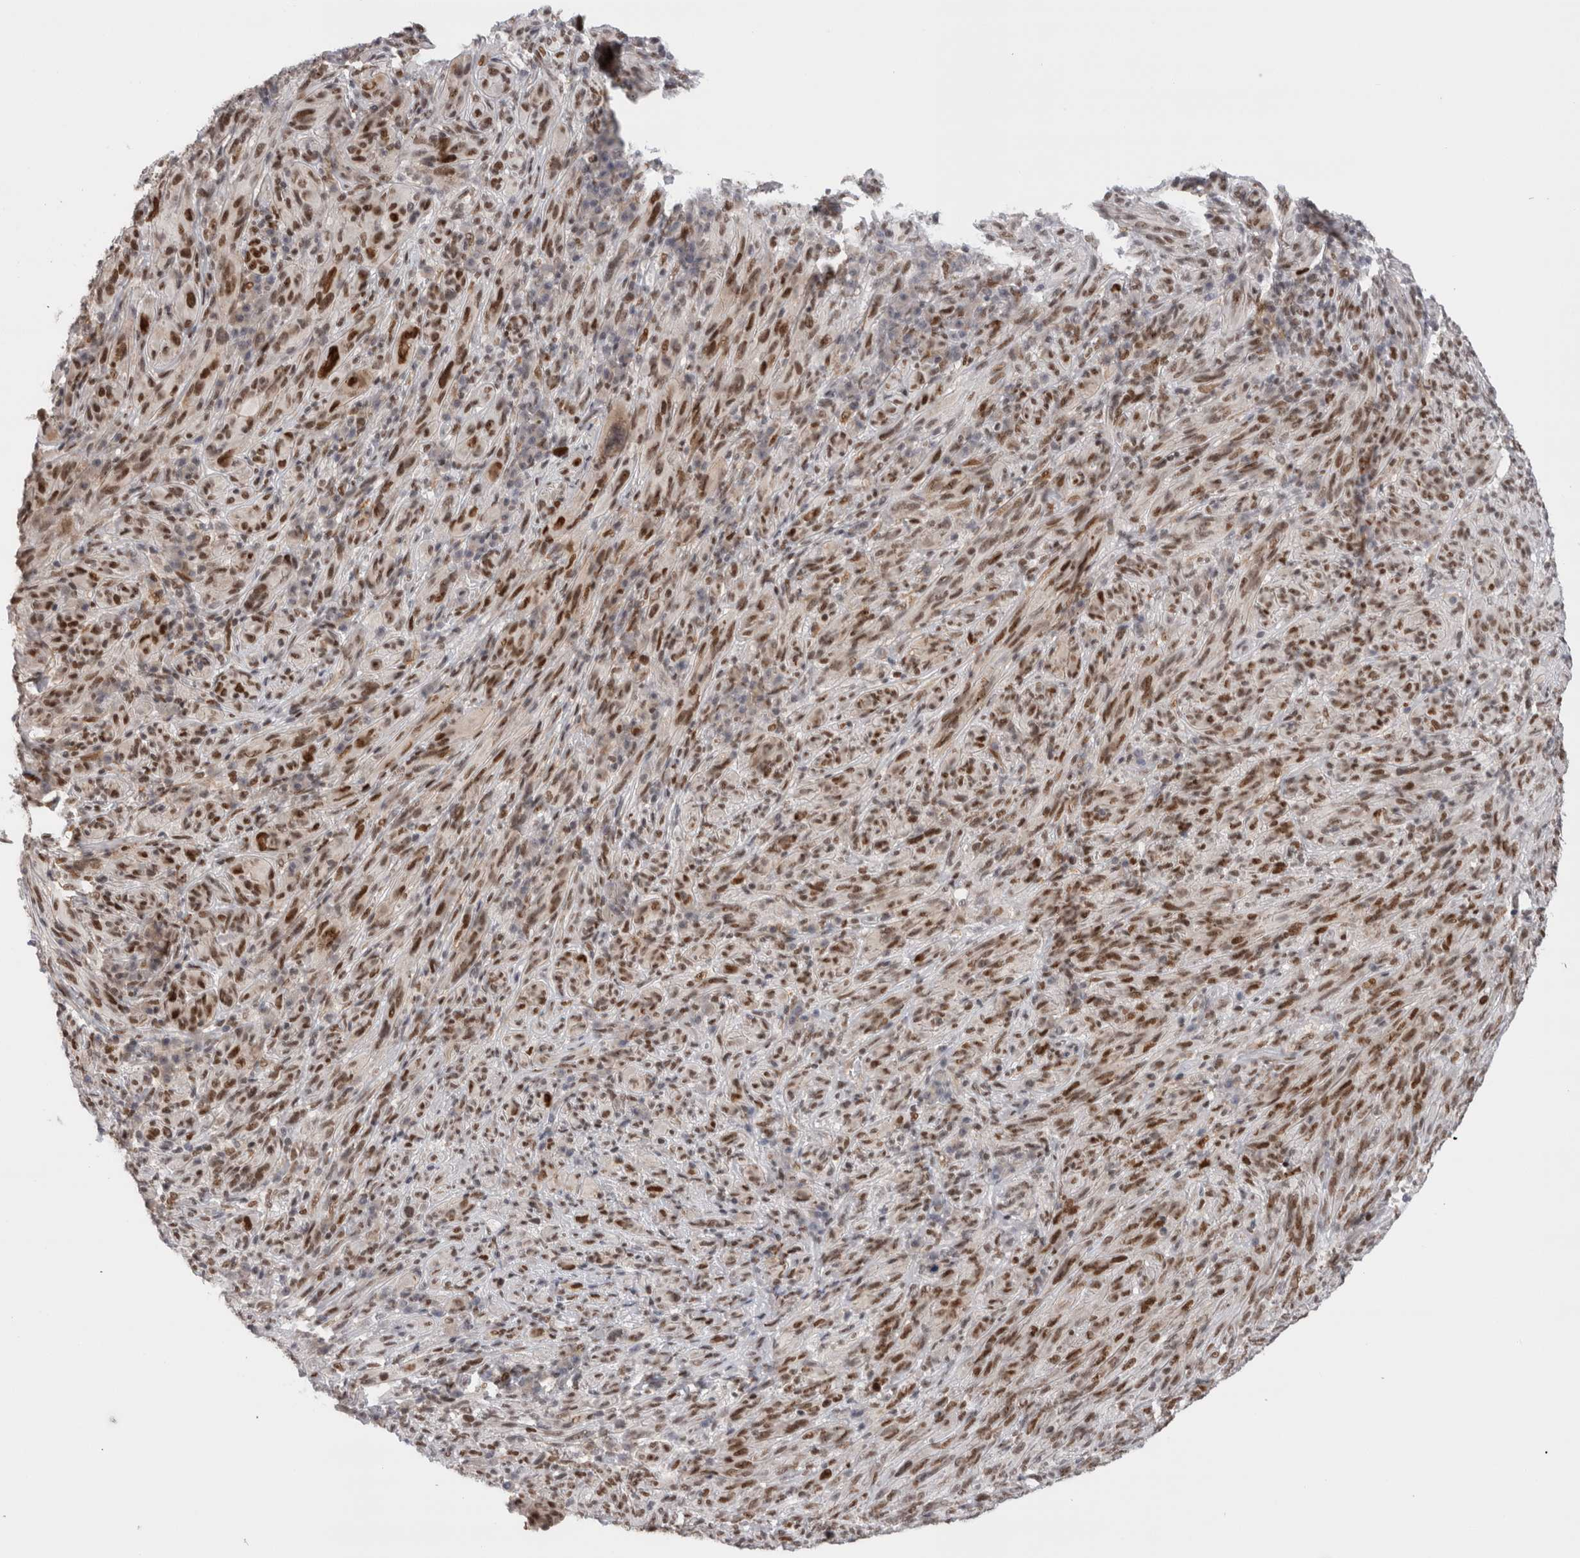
{"staining": {"intensity": "moderate", "quantity": ">75%", "location": "nuclear"}, "tissue": "melanoma", "cell_type": "Tumor cells", "image_type": "cancer", "snomed": [{"axis": "morphology", "description": "Malignant melanoma, NOS"}, {"axis": "topography", "description": "Skin of head"}], "caption": "Moderate nuclear positivity is seen in approximately >75% of tumor cells in malignant melanoma.", "gene": "ZNF521", "patient": {"sex": "male", "age": 96}}